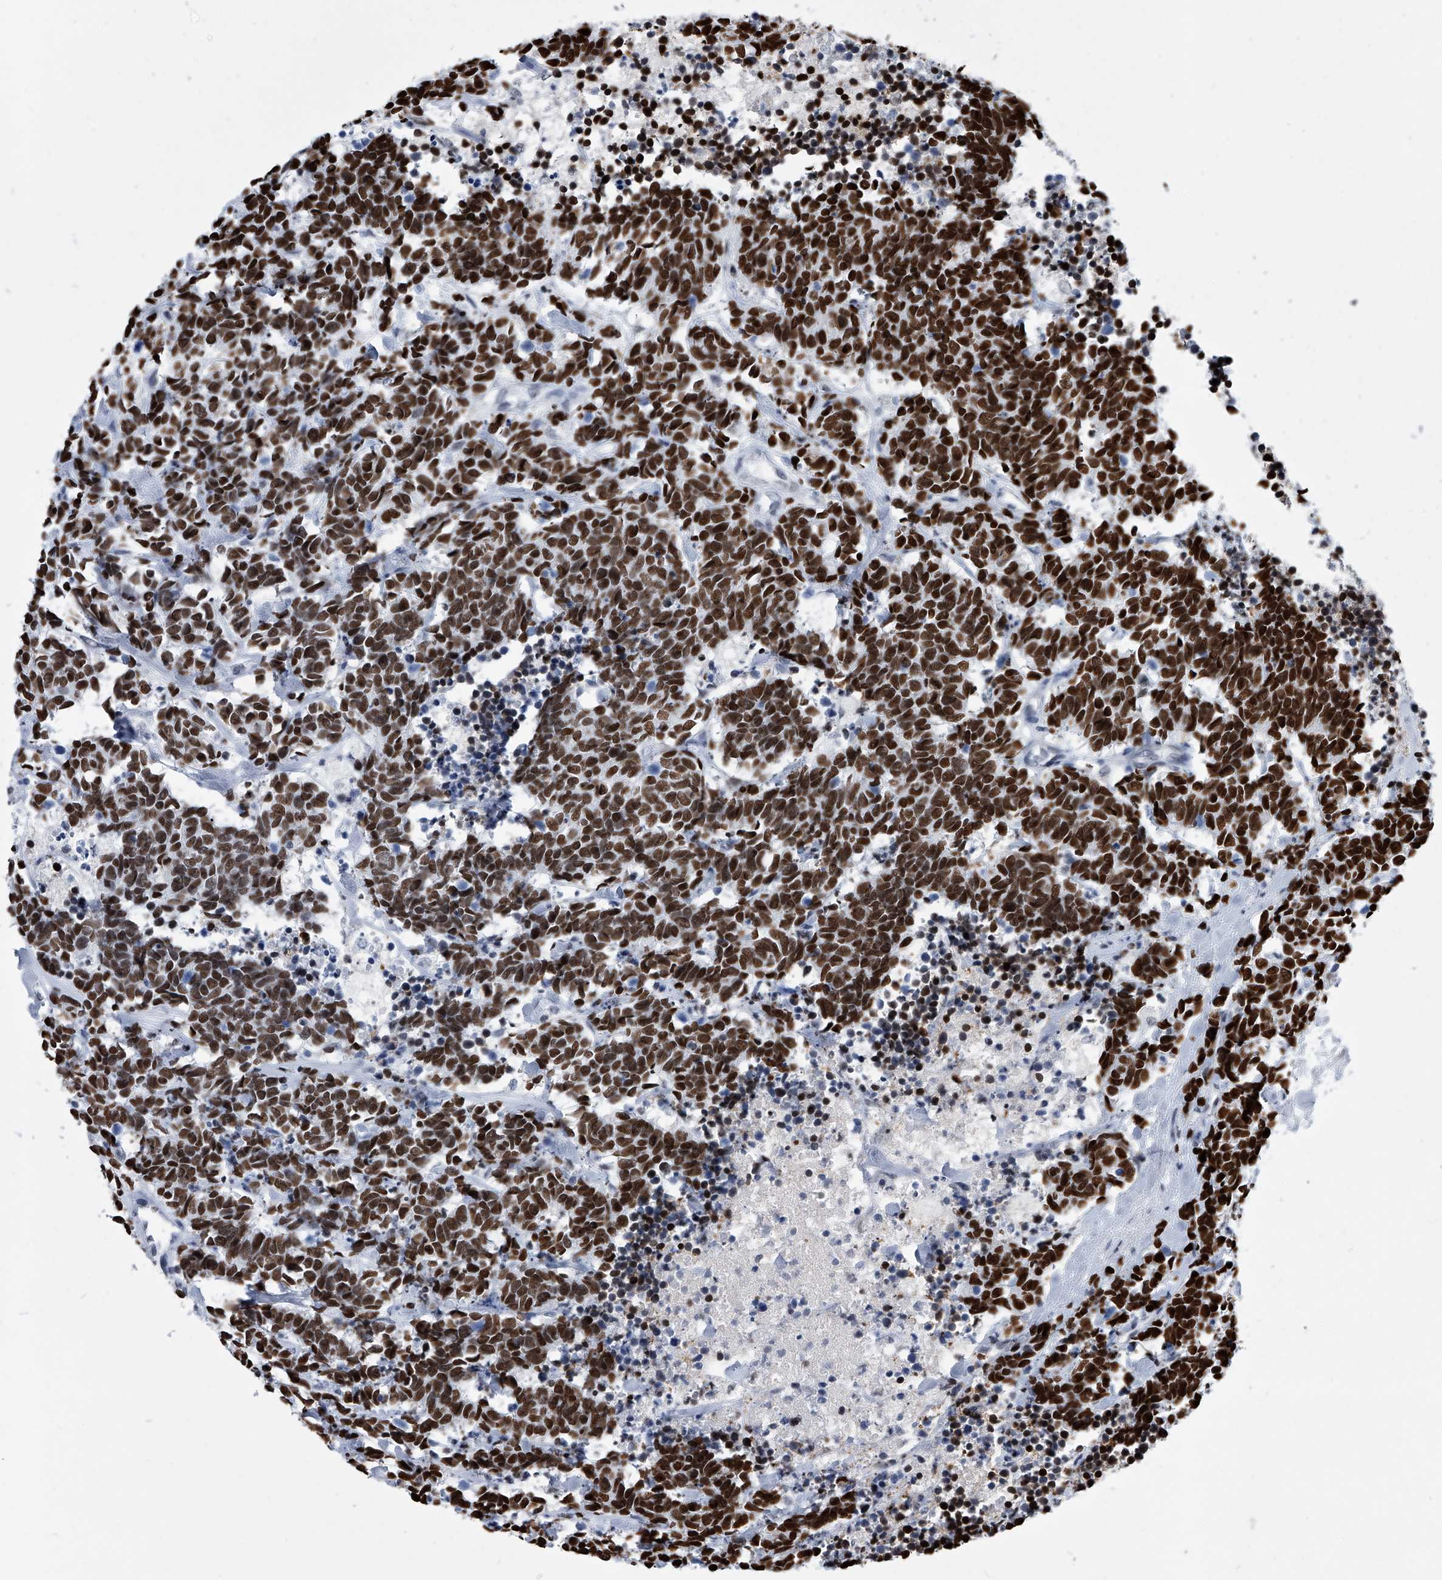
{"staining": {"intensity": "strong", "quantity": ">75%", "location": "nuclear"}, "tissue": "carcinoid", "cell_type": "Tumor cells", "image_type": "cancer", "snomed": [{"axis": "morphology", "description": "Carcinoma, NOS"}, {"axis": "morphology", "description": "Carcinoid, malignant, NOS"}, {"axis": "topography", "description": "Urinary bladder"}], "caption": "Immunohistochemical staining of human malignant carcinoid exhibits strong nuclear protein staining in approximately >75% of tumor cells. The protein of interest is shown in brown color, while the nuclei are stained blue.", "gene": "SIM2", "patient": {"sex": "male", "age": 57}}